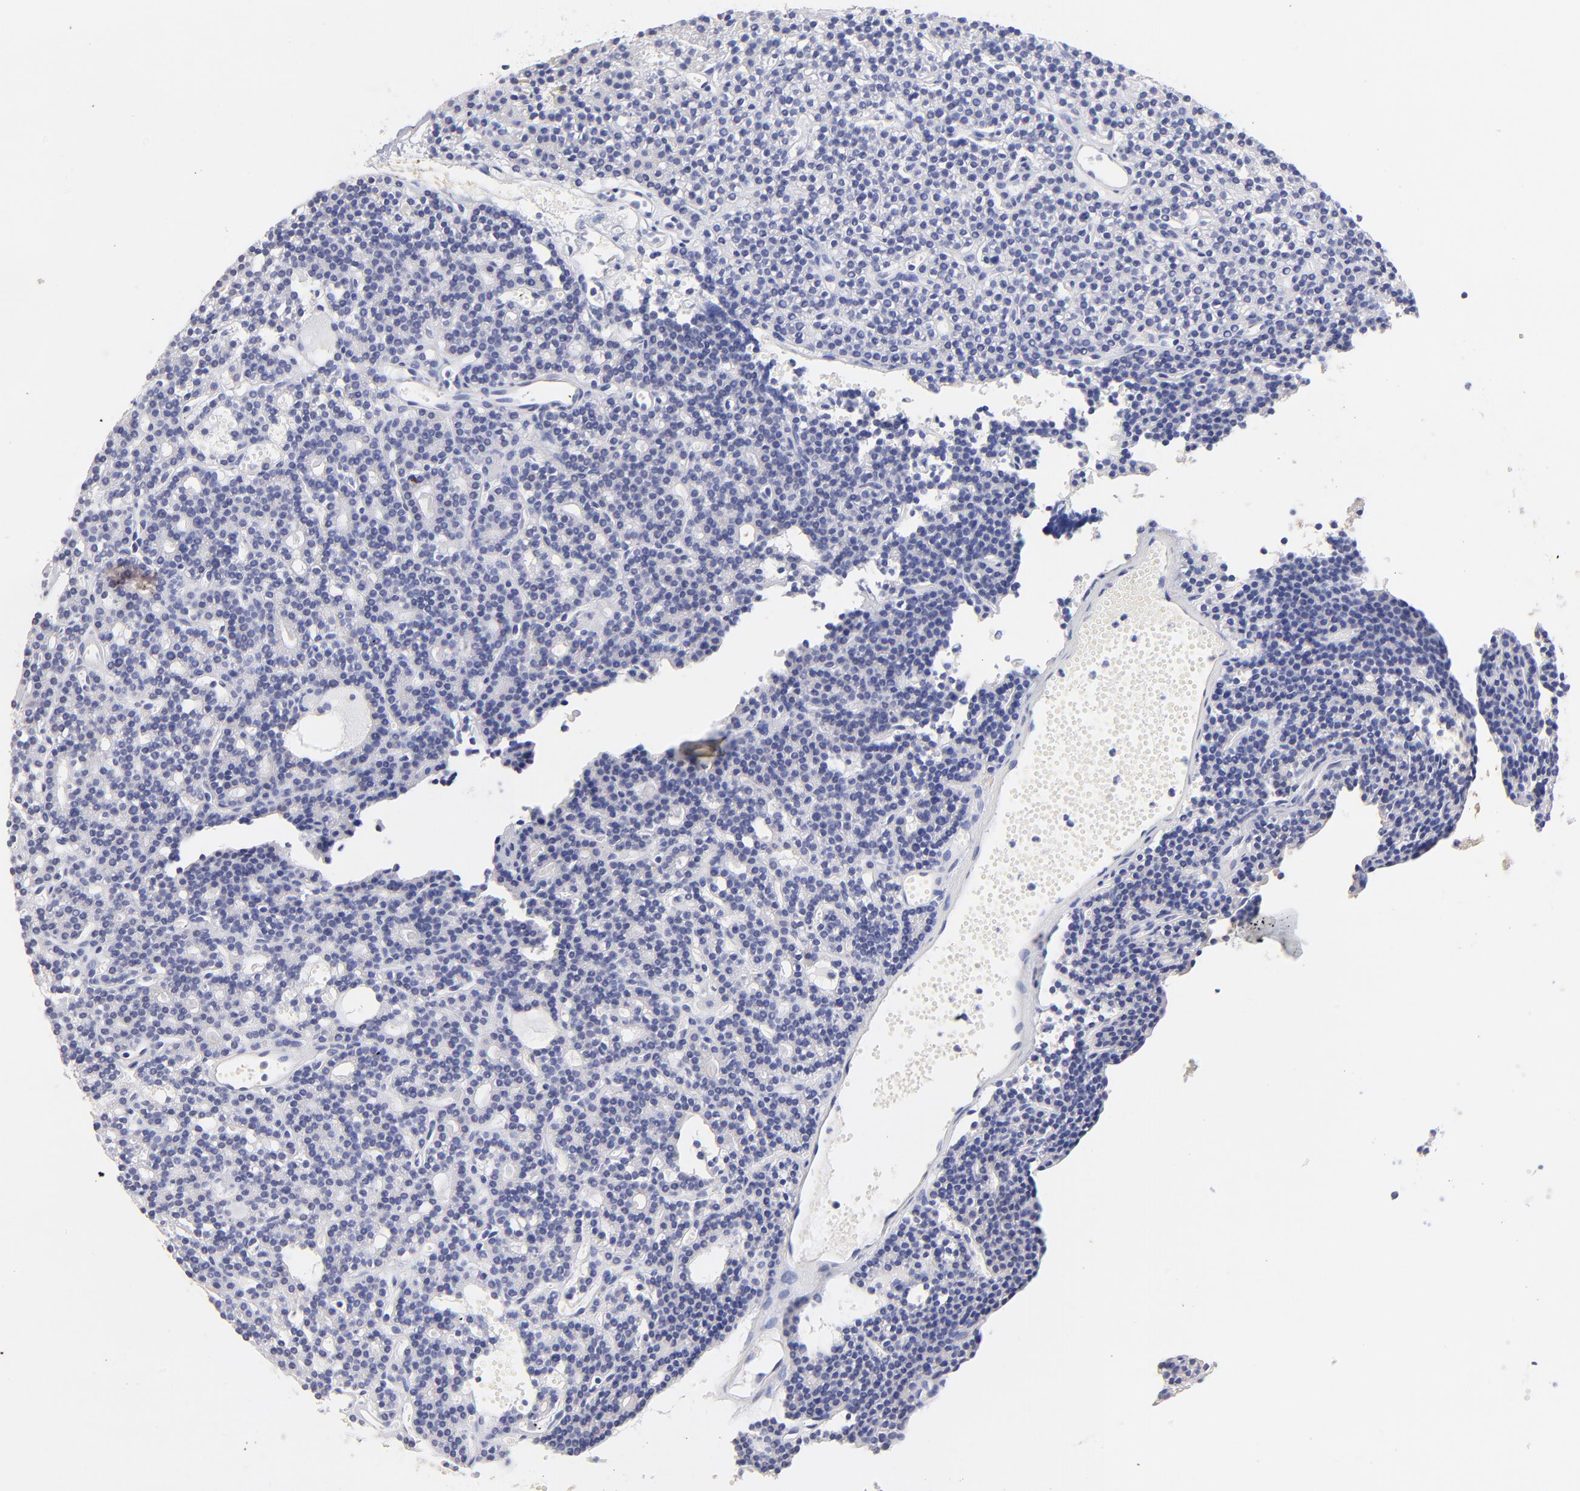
{"staining": {"intensity": "negative", "quantity": "none", "location": "none"}, "tissue": "parathyroid gland", "cell_type": "Glandular cells", "image_type": "normal", "snomed": [{"axis": "morphology", "description": "Normal tissue, NOS"}, {"axis": "topography", "description": "Parathyroid gland"}], "caption": "Glandular cells show no significant expression in normal parathyroid gland. (Immunohistochemistry (ihc), brightfield microscopy, high magnification).", "gene": "HORMAD2", "patient": {"sex": "female", "age": 45}}